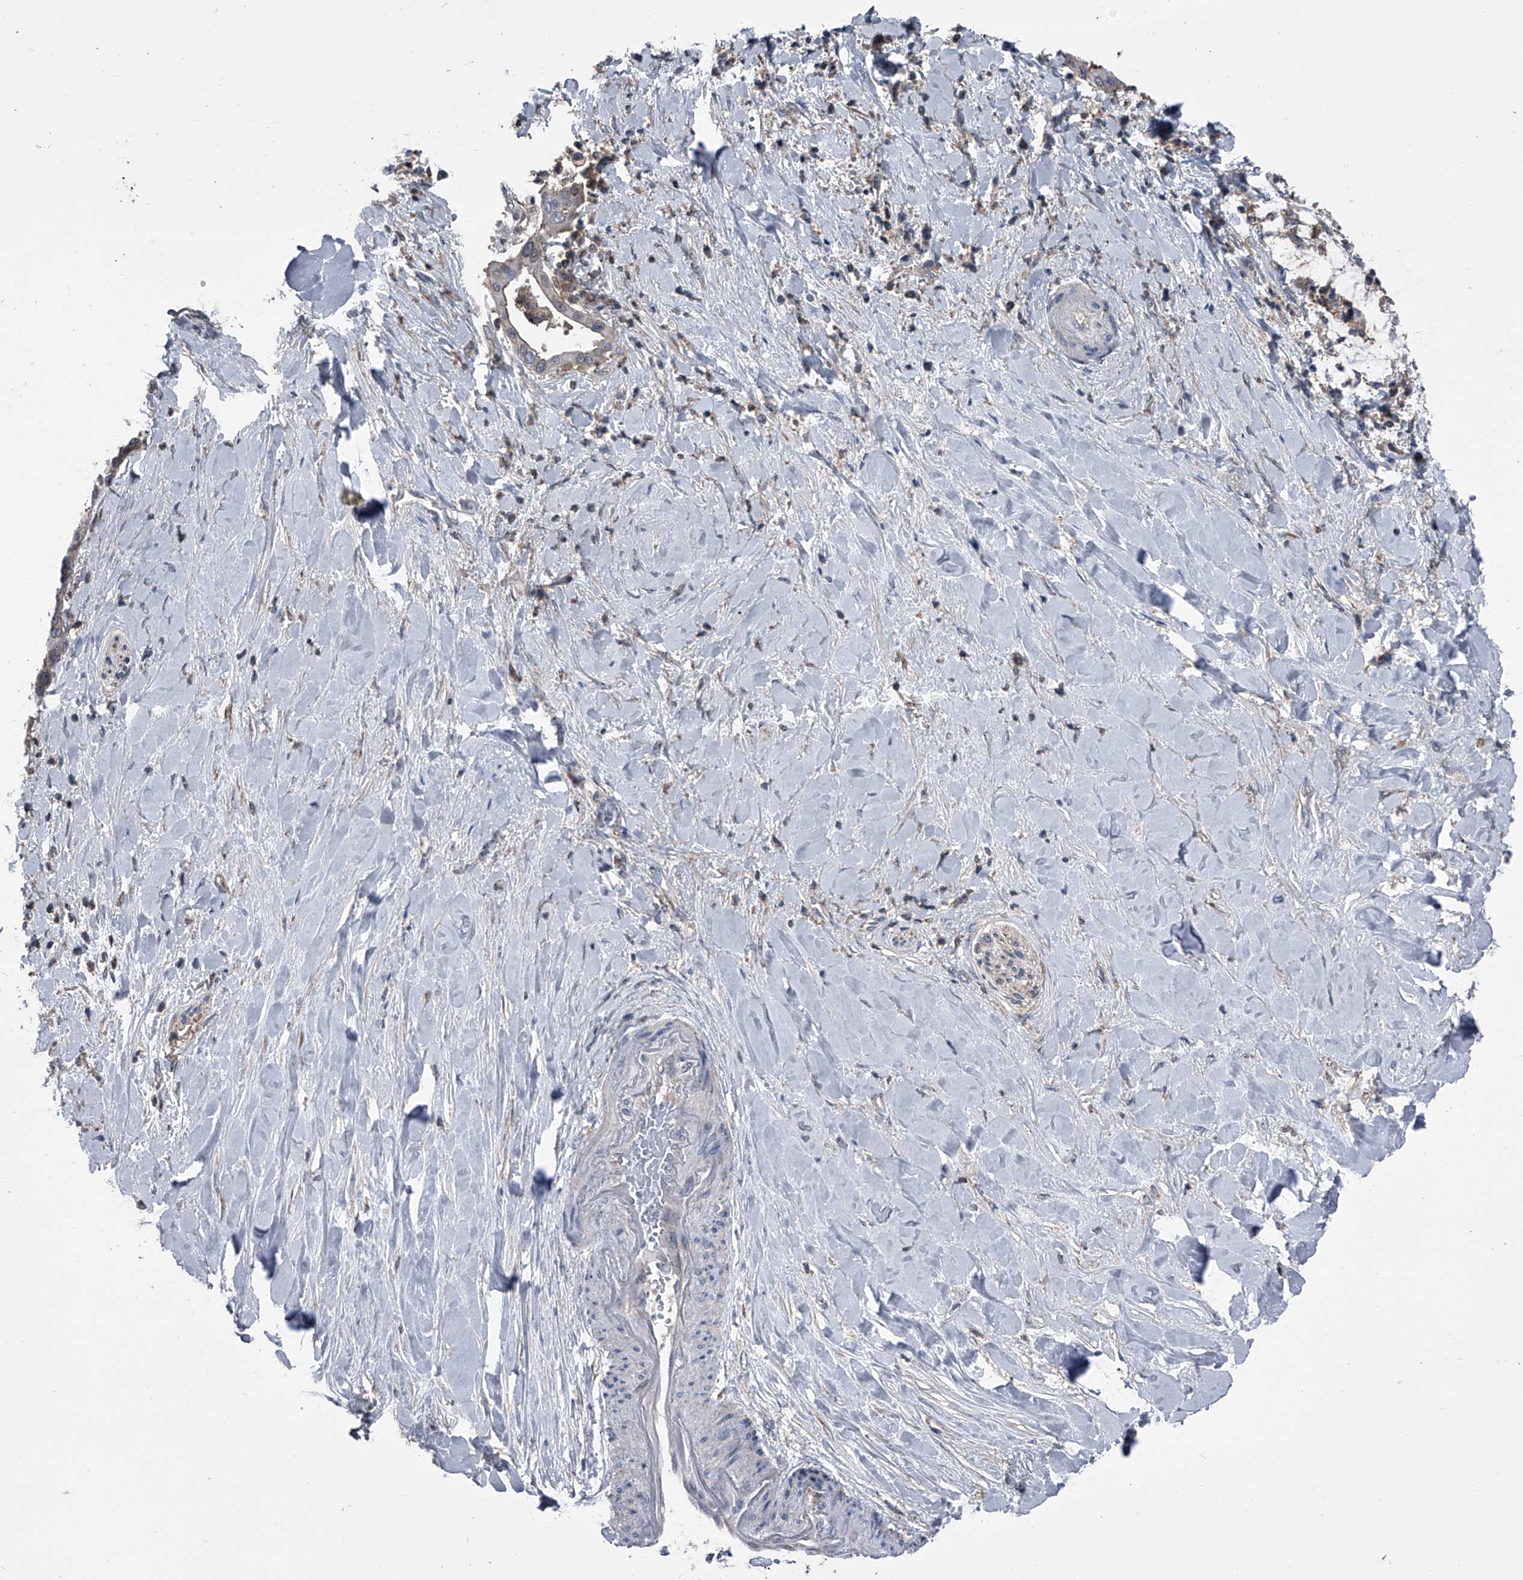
{"staining": {"intensity": "moderate", "quantity": "25%-75%", "location": "cytoplasmic/membranous"}, "tissue": "liver cancer", "cell_type": "Tumor cells", "image_type": "cancer", "snomed": [{"axis": "morphology", "description": "Cholangiocarcinoma"}, {"axis": "topography", "description": "Liver"}], "caption": "Immunohistochemical staining of human liver cancer reveals medium levels of moderate cytoplasmic/membranous protein staining in approximately 25%-75% of tumor cells. (DAB (3,3'-diaminobenzidine) = brown stain, brightfield microscopy at high magnification).", "gene": "PIP5K1A", "patient": {"sex": "female", "age": 54}}